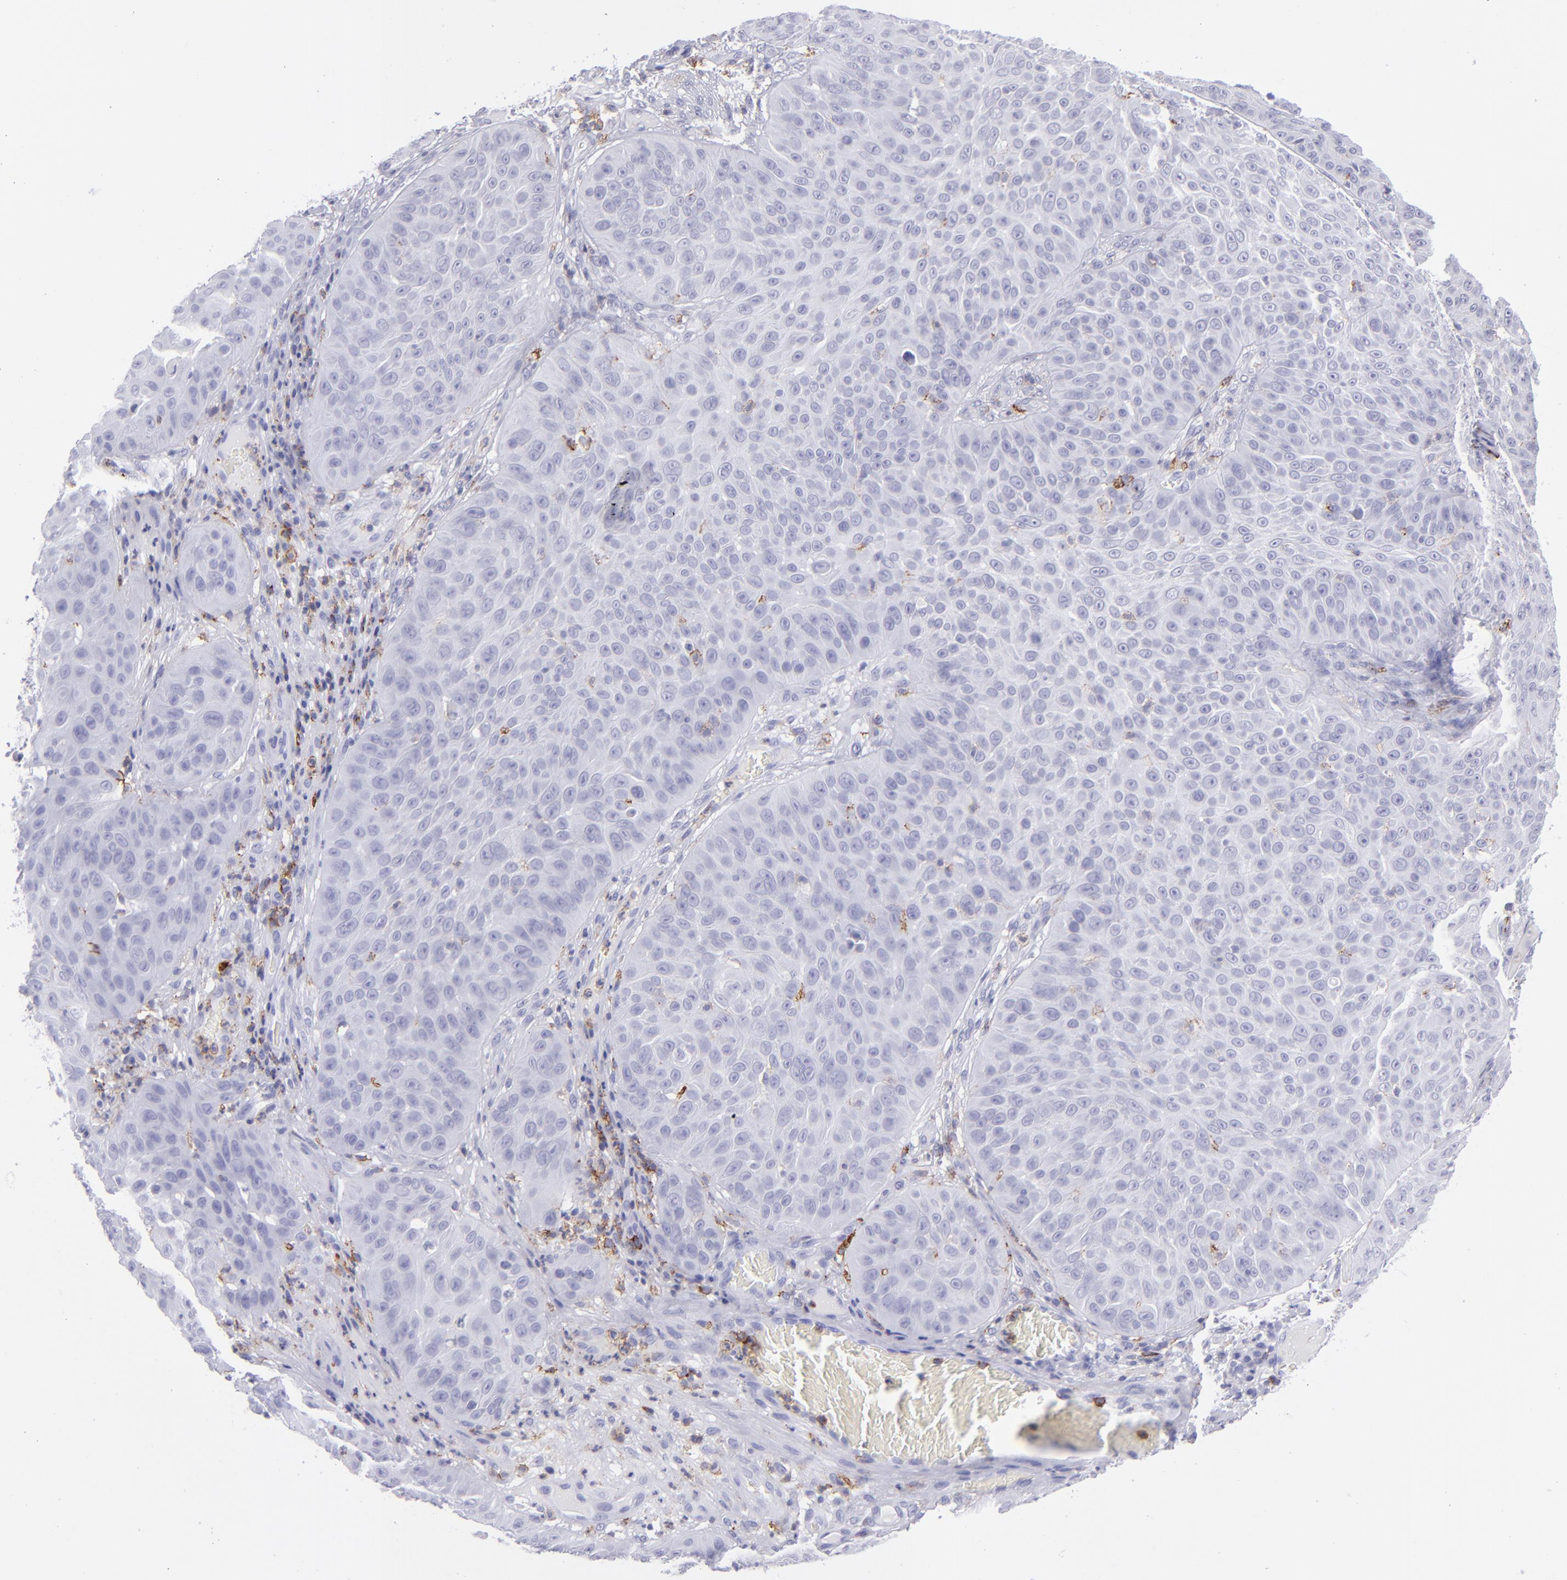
{"staining": {"intensity": "negative", "quantity": "none", "location": "none"}, "tissue": "skin cancer", "cell_type": "Tumor cells", "image_type": "cancer", "snomed": [{"axis": "morphology", "description": "Squamous cell carcinoma, NOS"}, {"axis": "topography", "description": "Skin"}], "caption": "High power microscopy photomicrograph of an IHC photomicrograph of skin cancer, revealing no significant staining in tumor cells. Brightfield microscopy of IHC stained with DAB (3,3'-diaminobenzidine) (brown) and hematoxylin (blue), captured at high magnification.", "gene": "SELPLG", "patient": {"sex": "male", "age": 82}}